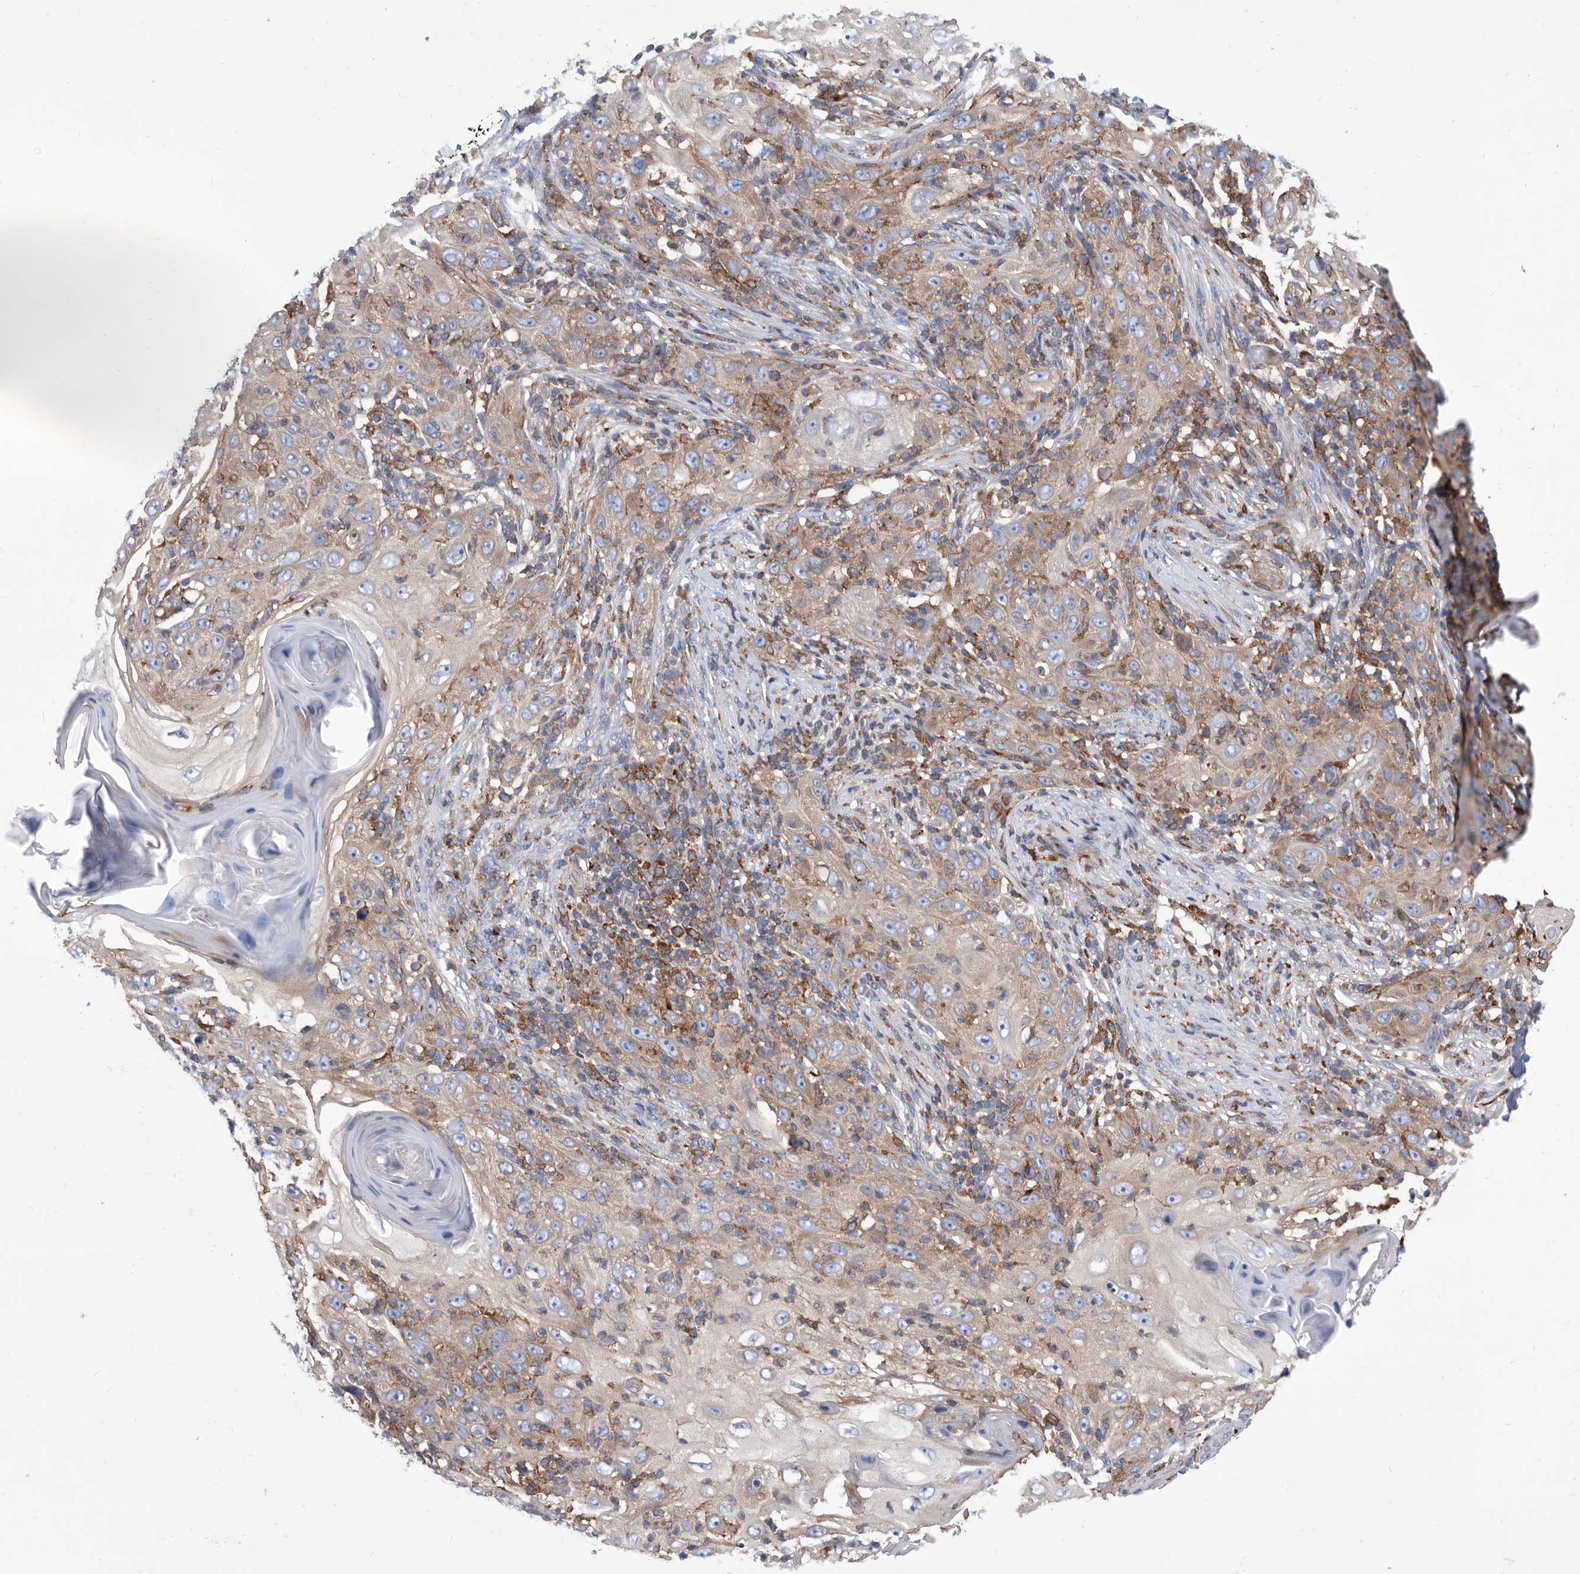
{"staining": {"intensity": "weak", "quantity": "25%-75%", "location": "cytoplasmic/membranous"}, "tissue": "skin cancer", "cell_type": "Tumor cells", "image_type": "cancer", "snomed": [{"axis": "morphology", "description": "Squamous cell carcinoma, NOS"}, {"axis": "topography", "description": "Skin"}], "caption": "High-magnification brightfield microscopy of skin cancer (squamous cell carcinoma) stained with DAB (brown) and counterstained with hematoxylin (blue). tumor cells exhibit weak cytoplasmic/membranous positivity is appreciated in approximately25%-75% of cells.", "gene": "SMG7", "patient": {"sex": "female", "age": 88}}